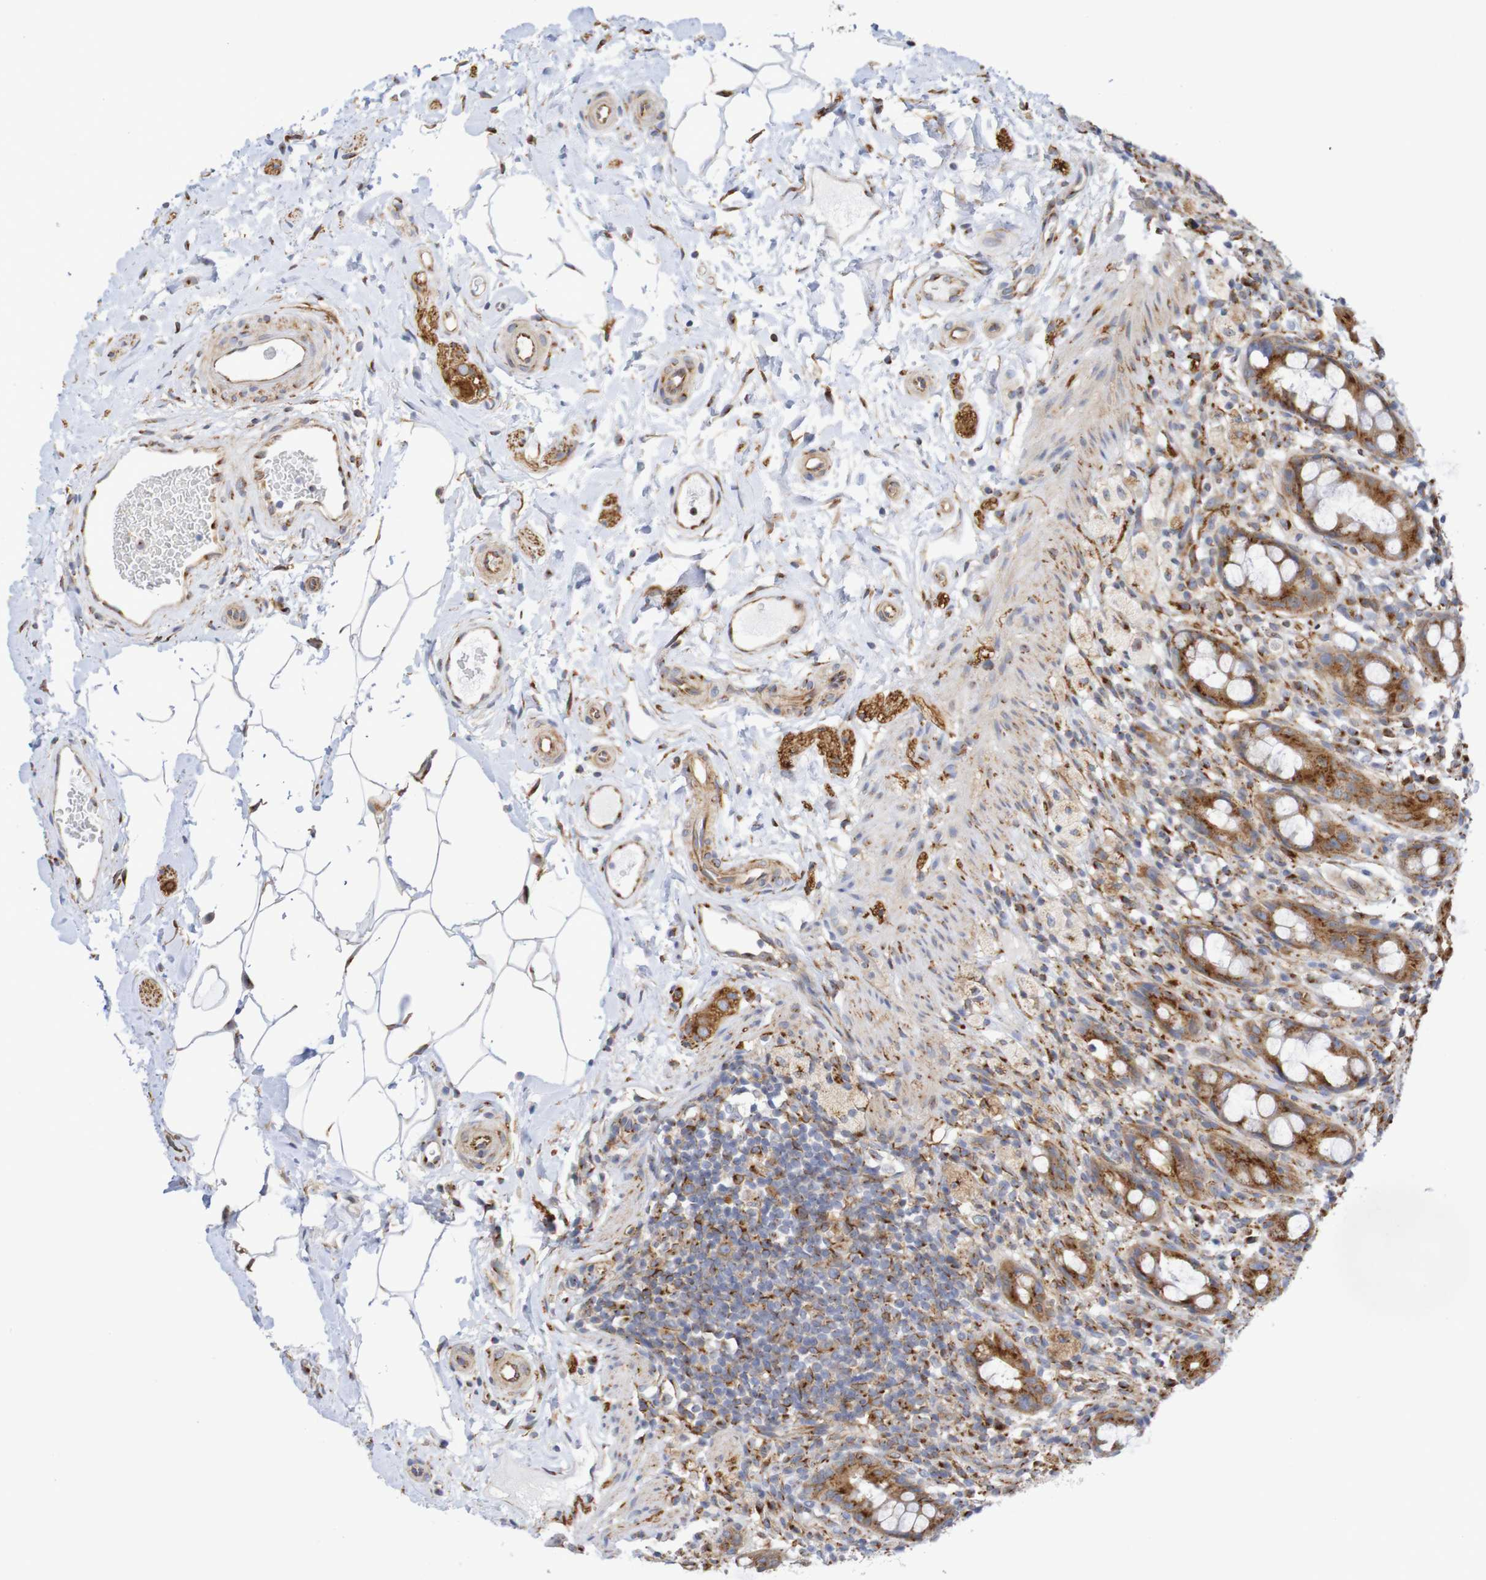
{"staining": {"intensity": "moderate", "quantity": ">75%", "location": "cytoplasmic/membranous"}, "tissue": "rectum", "cell_type": "Glandular cells", "image_type": "normal", "snomed": [{"axis": "morphology", "description": "Normal tissue, NOS"}, {"axis": "topography", "description": "Rectum"}], "caption": "Rectum stained with immunohistochemistry demonstrates moderate cytoplasmic/membranous staining in approximately >75% of glandular cells. The protein of interest is shown in brown color, while the nuclei are stained blue.", "gene": "DCP2", "patient": {"sex": "male", "age": 44}}